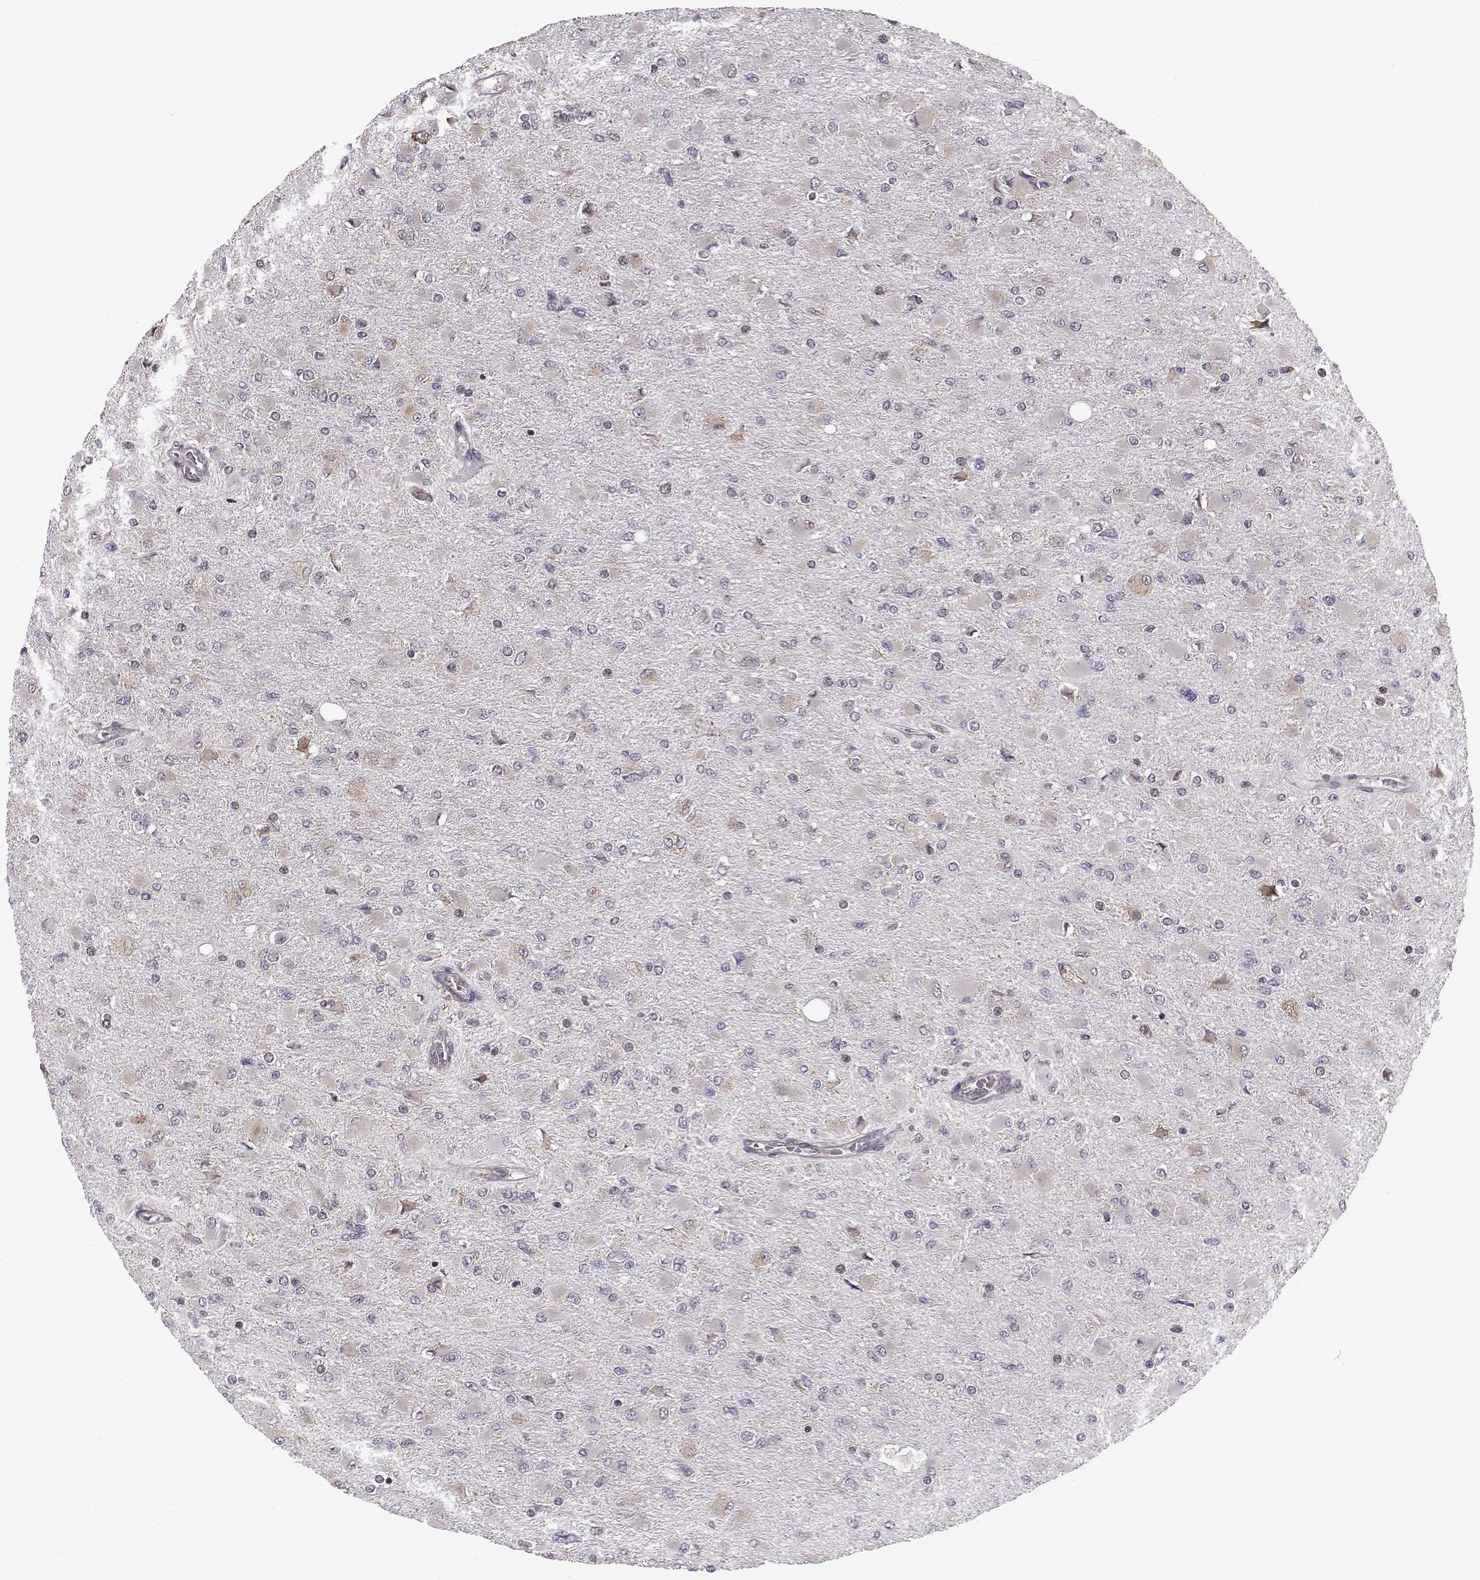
{"staining": {"intensity": "weak", "quantity": "<25%", "location": "cytoplasmic/membranous"}, "tissue": "glioma", "cell_type": "Tumor cells", "image_type": "cancer", "snomed": [{"axis": "morphology", "description": "Glioma, malignant, High grade"}, {"axis": "topography", "description": "Cerebral cortex"}], "caption": "High power microscopy histopathology image of an immunohistochemistry photomicrograph of malignant glioma (high-grade), revealing no significant staining in tumor cells. (DAB (3,3'-diaminobenzidine) immunohistochemistry with hematoxylin counter stain).", "gene": "RPL31", "patient": {"sex": "female", "age": 36}}